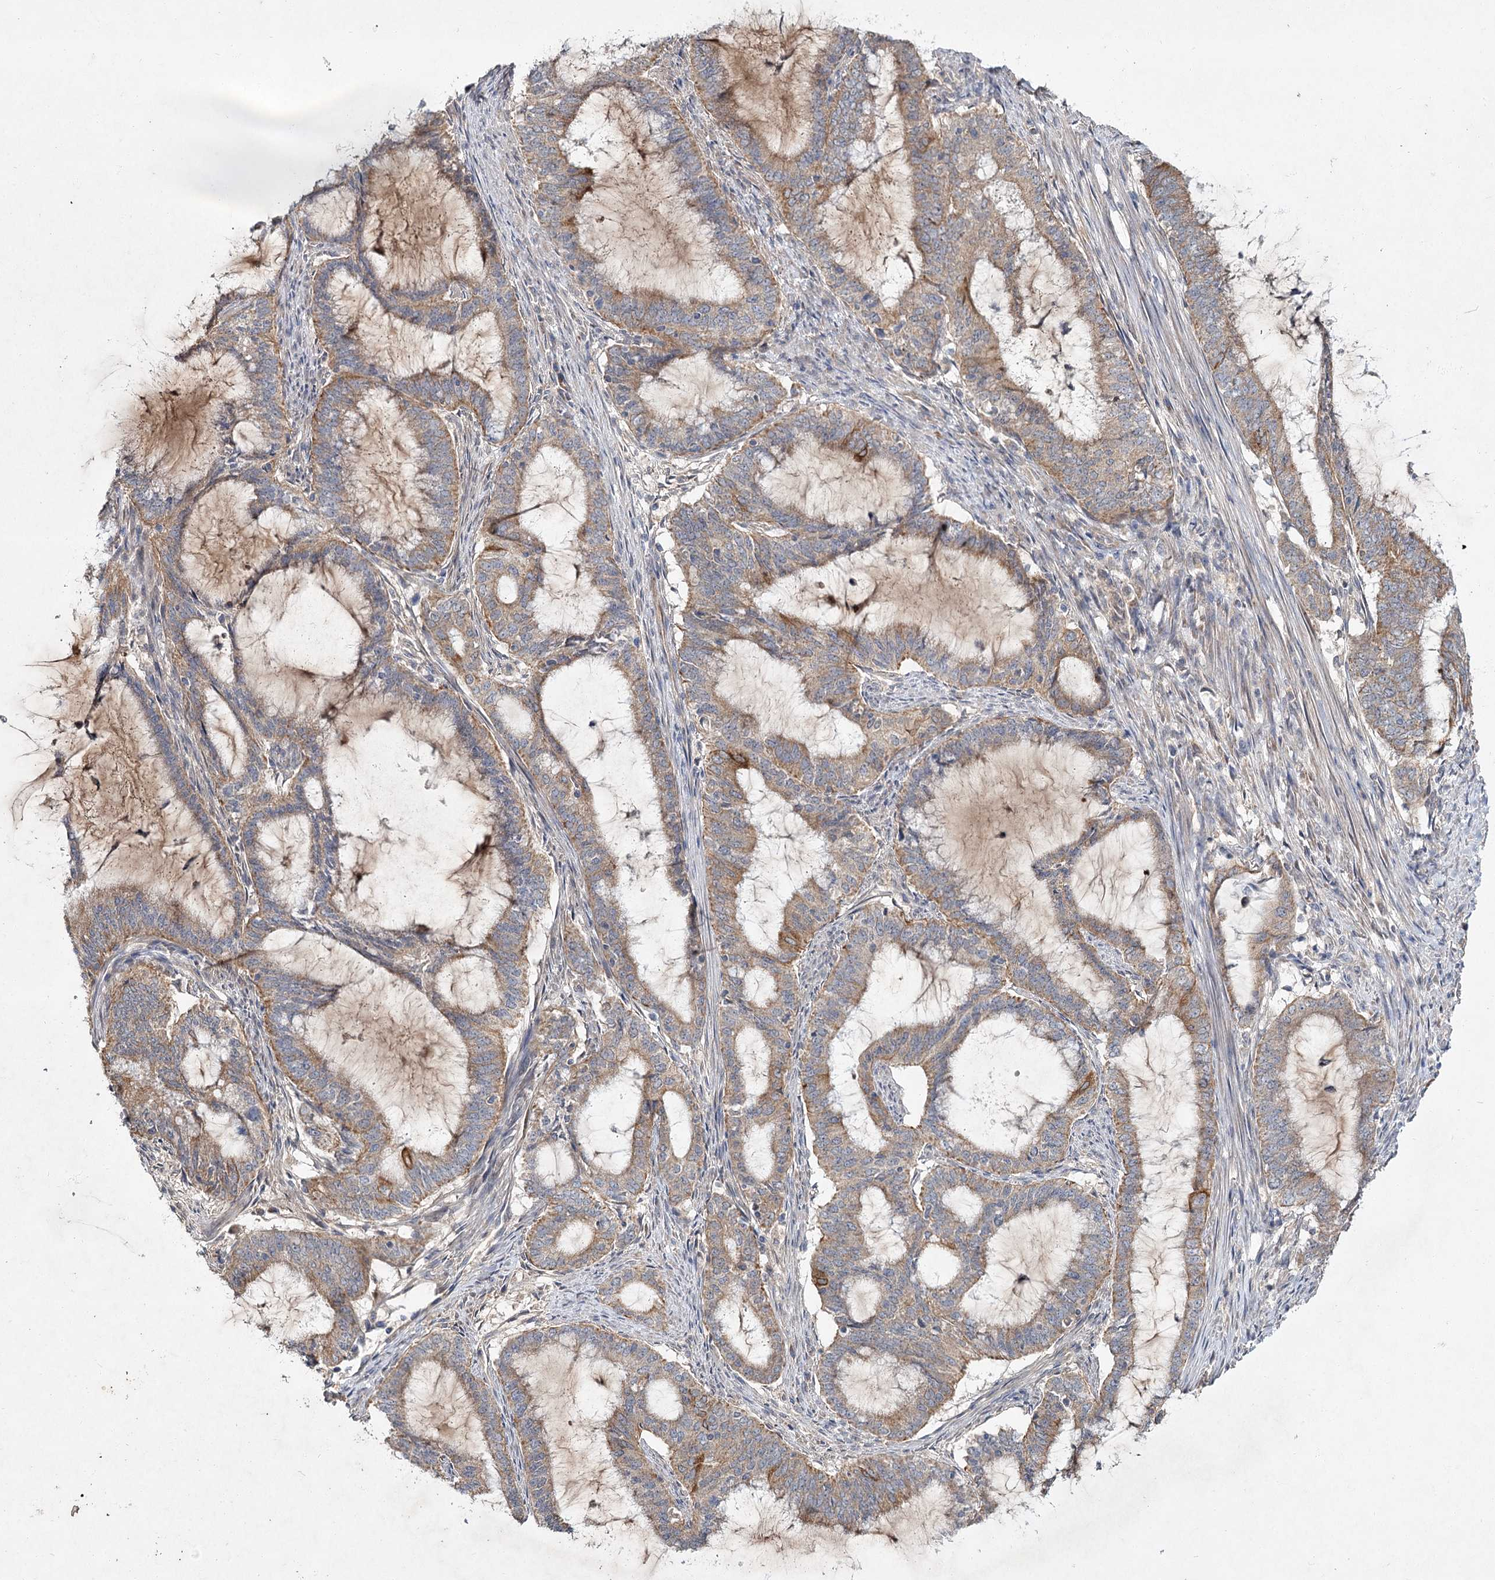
{"staining": {"intensity": "moderate", "quantity": "25%-75%", "location": "cytoplasmic/membranous"}, "tissue": "endometrial cancer", "cell_type": "Tumor cells", "image_type": "cancer", "snomed": [{"axis": "morphology", "description": "Adenocarcinoma, NOS"}, {"axis": "topography", "description": "Endometrium"}], "caption": "DAB (3,3'-diaminobenzidine) immunohistochemical staining of endometrial adenocarcinoma shows moderate cytoplasmic/membranous protein positivity in about 25%-75% of tumor cells.", "gene": "MFN1", "patient": {"sex": "female", "age": 51}}